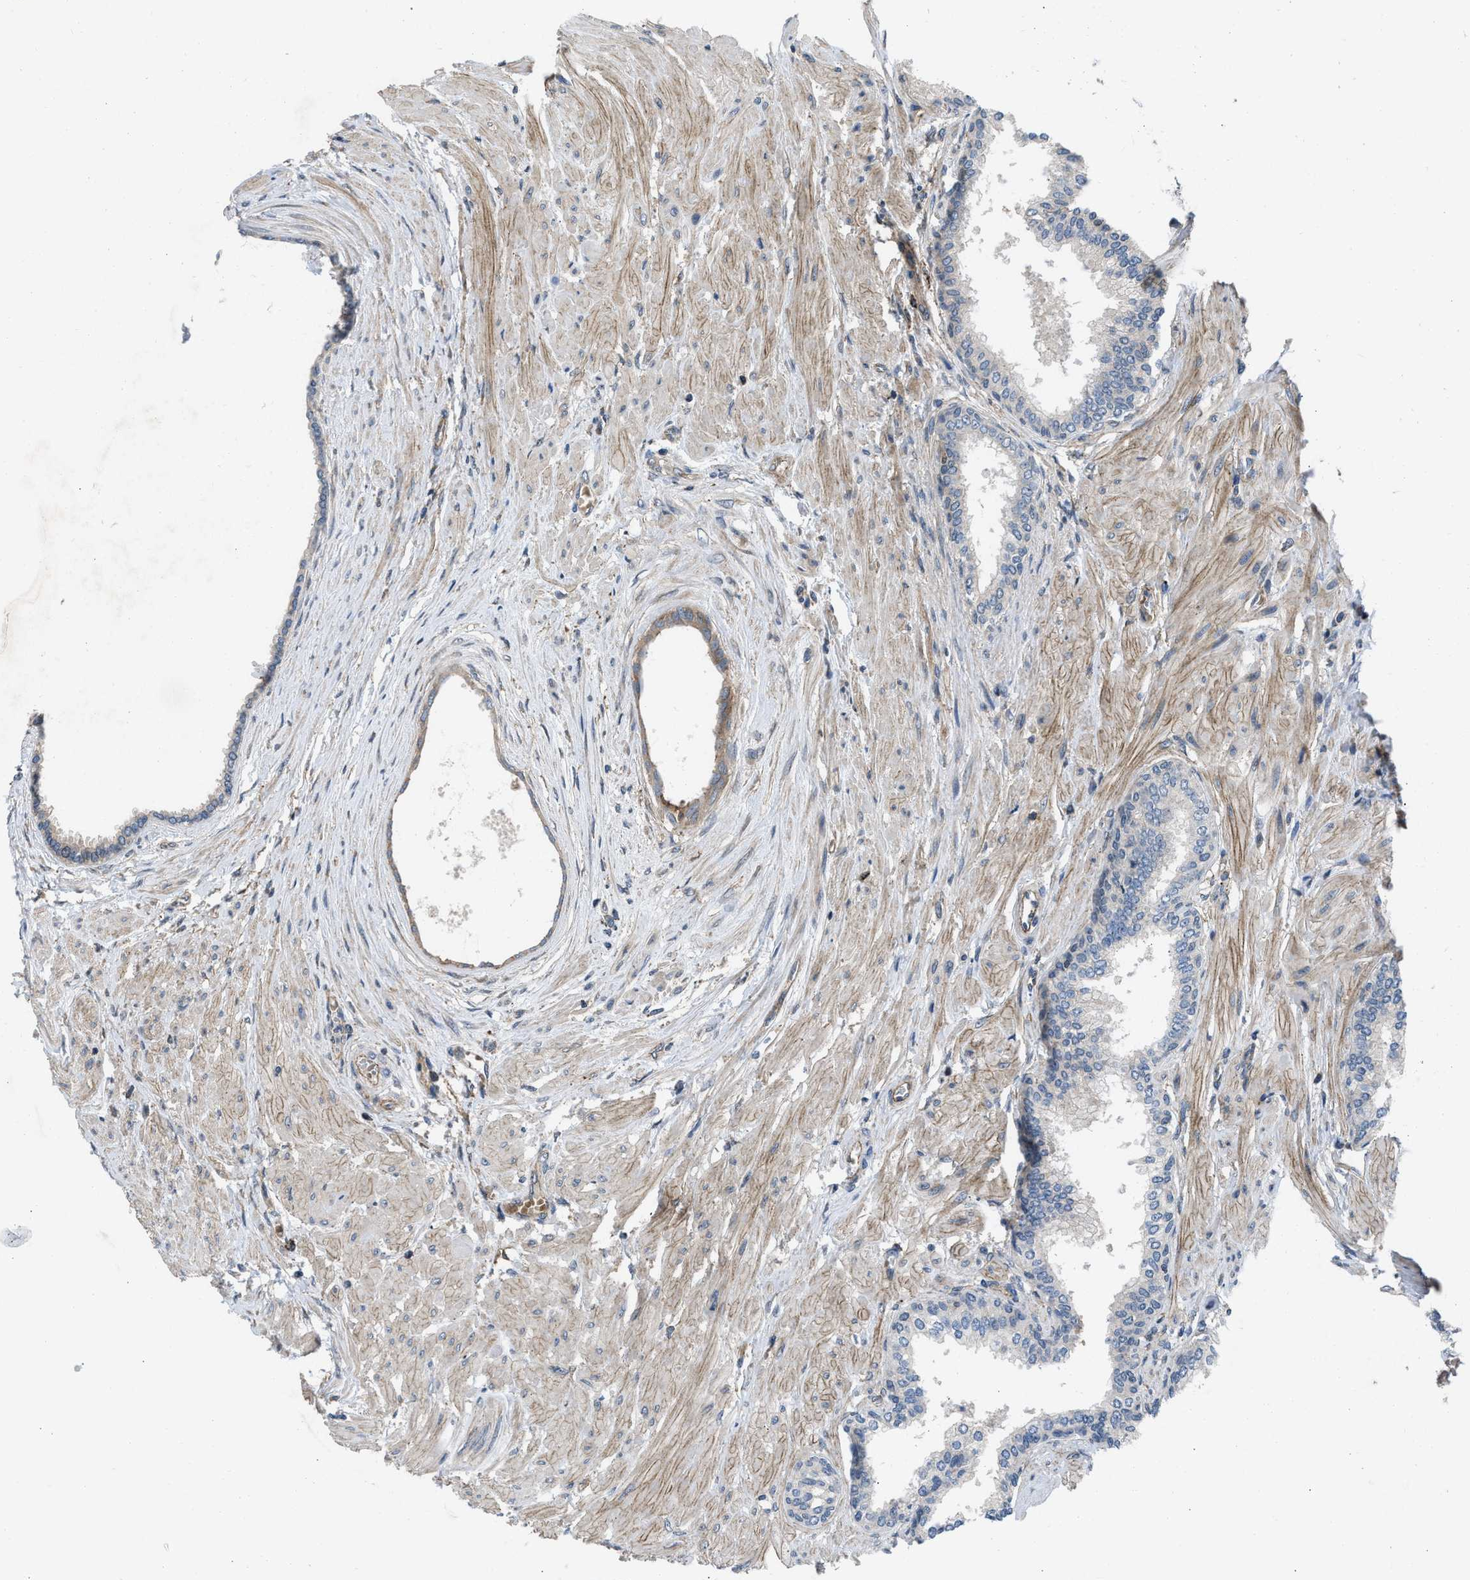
{"staining": {"intensity": "negative", "quantity": "none", "location": "none"}, "tissue": "prostate cancer", "cell_type": "Tumor cells", "image_type": "cancer", "snomed": [{"axis": "morphology", "description": "Adenocarcinoma, Low grade"}, {"axis": "topography", "description": "Prostate"}], "caption": "DAB immunohistochemical staining of human prostate cancer (low-grade adenocarcinoma) reveals no significant positivity in tumor cells.", "gene": "GPATCH2L", "patient": {"sex": "male", "age": 57}}